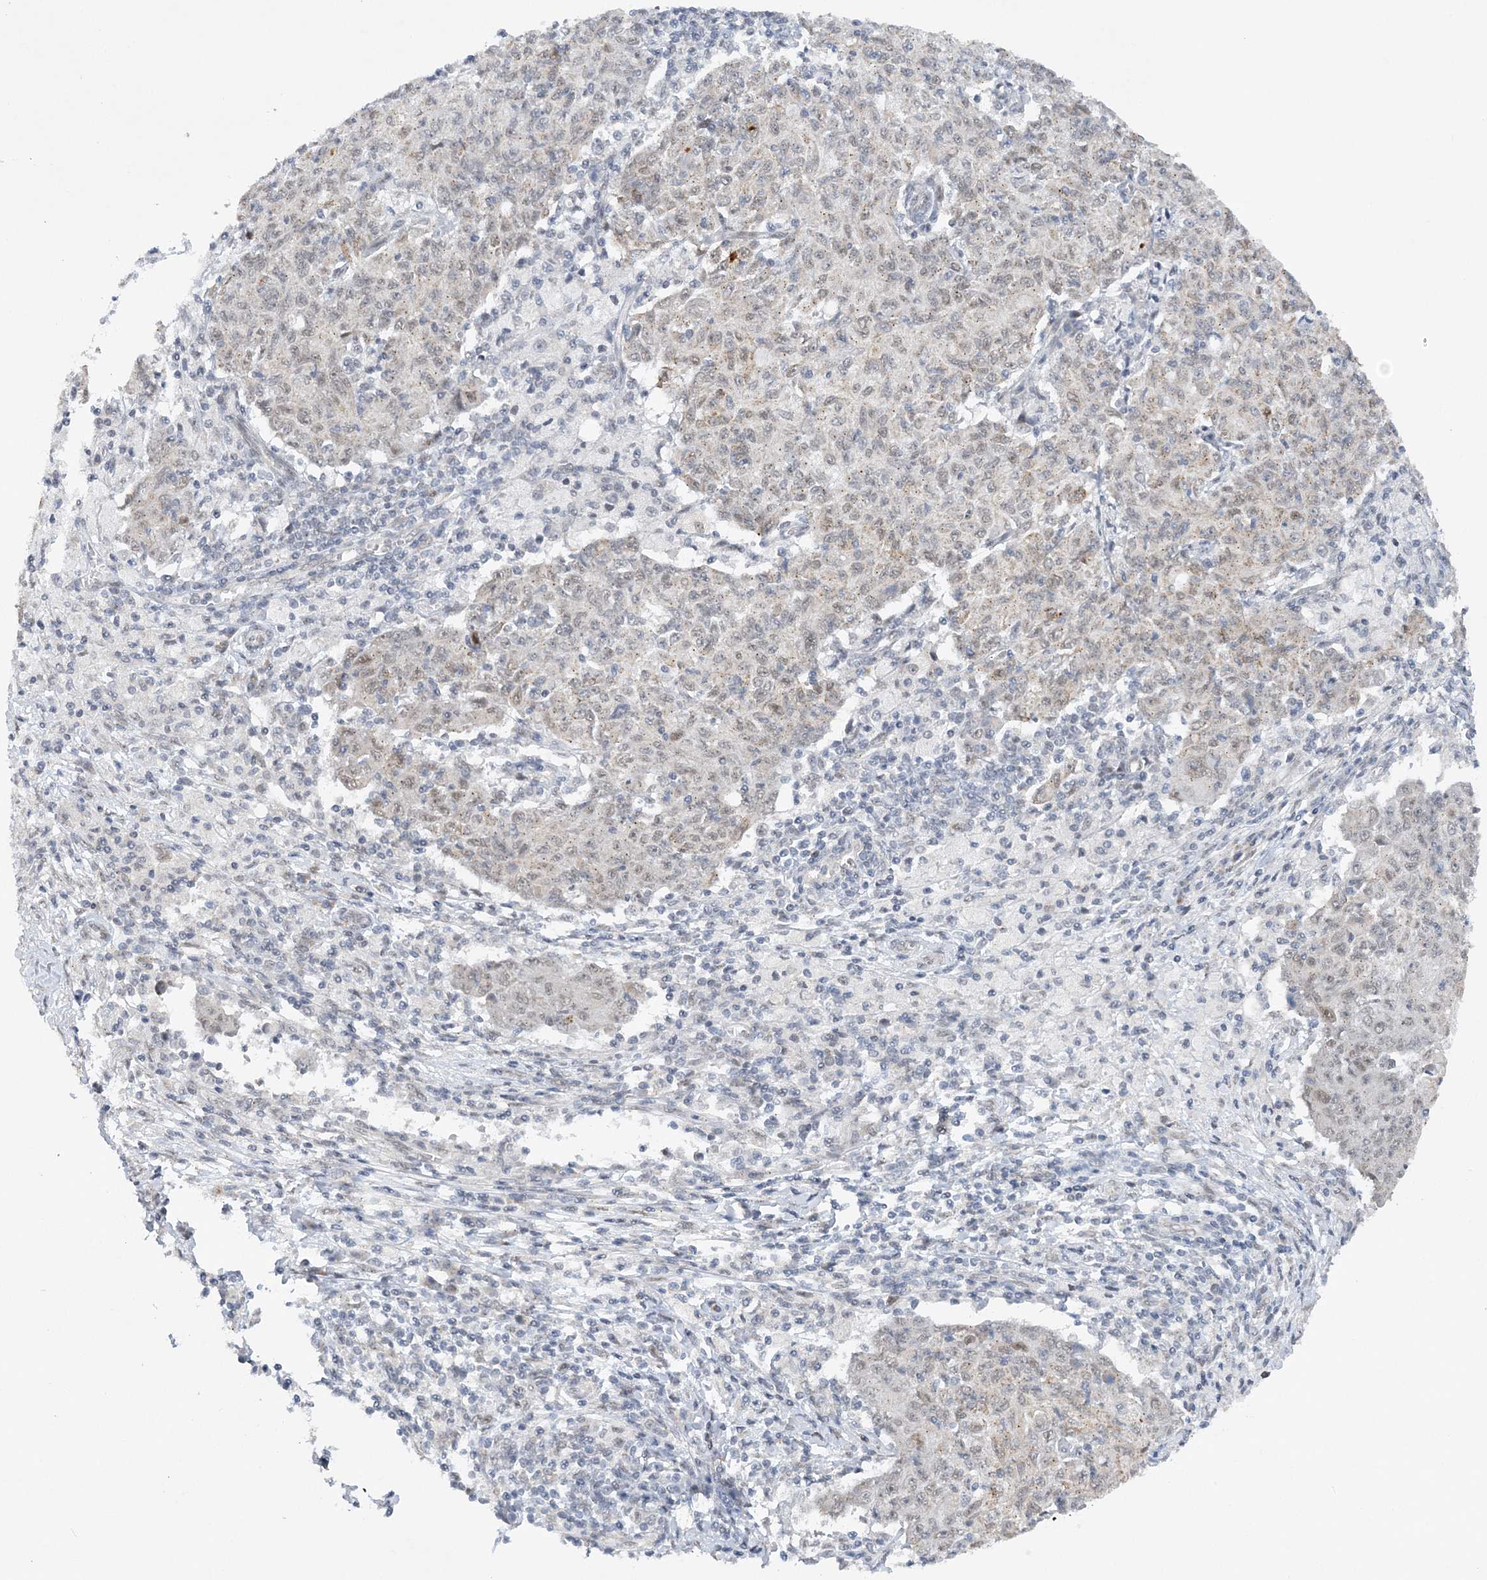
{"staining": {"intensity": "weak", "quantity": "<25%", "location": "nuclear"}, "tissue": "ovarian cancer", "cell_type": "Tumor cells", "image_type": "cancer", "snomed": [{"axis": "morphology", "description": "Carcinoma, endometroid"}, {"axis": "topography", "description": "Ovary"}], "caption": "This is a micrograph of immunohistochemistry staining of ovarian cancer, which shows no expression in tumor cells.", "gene": "WAC", "patient": {"sex": "female", "age": 42}}